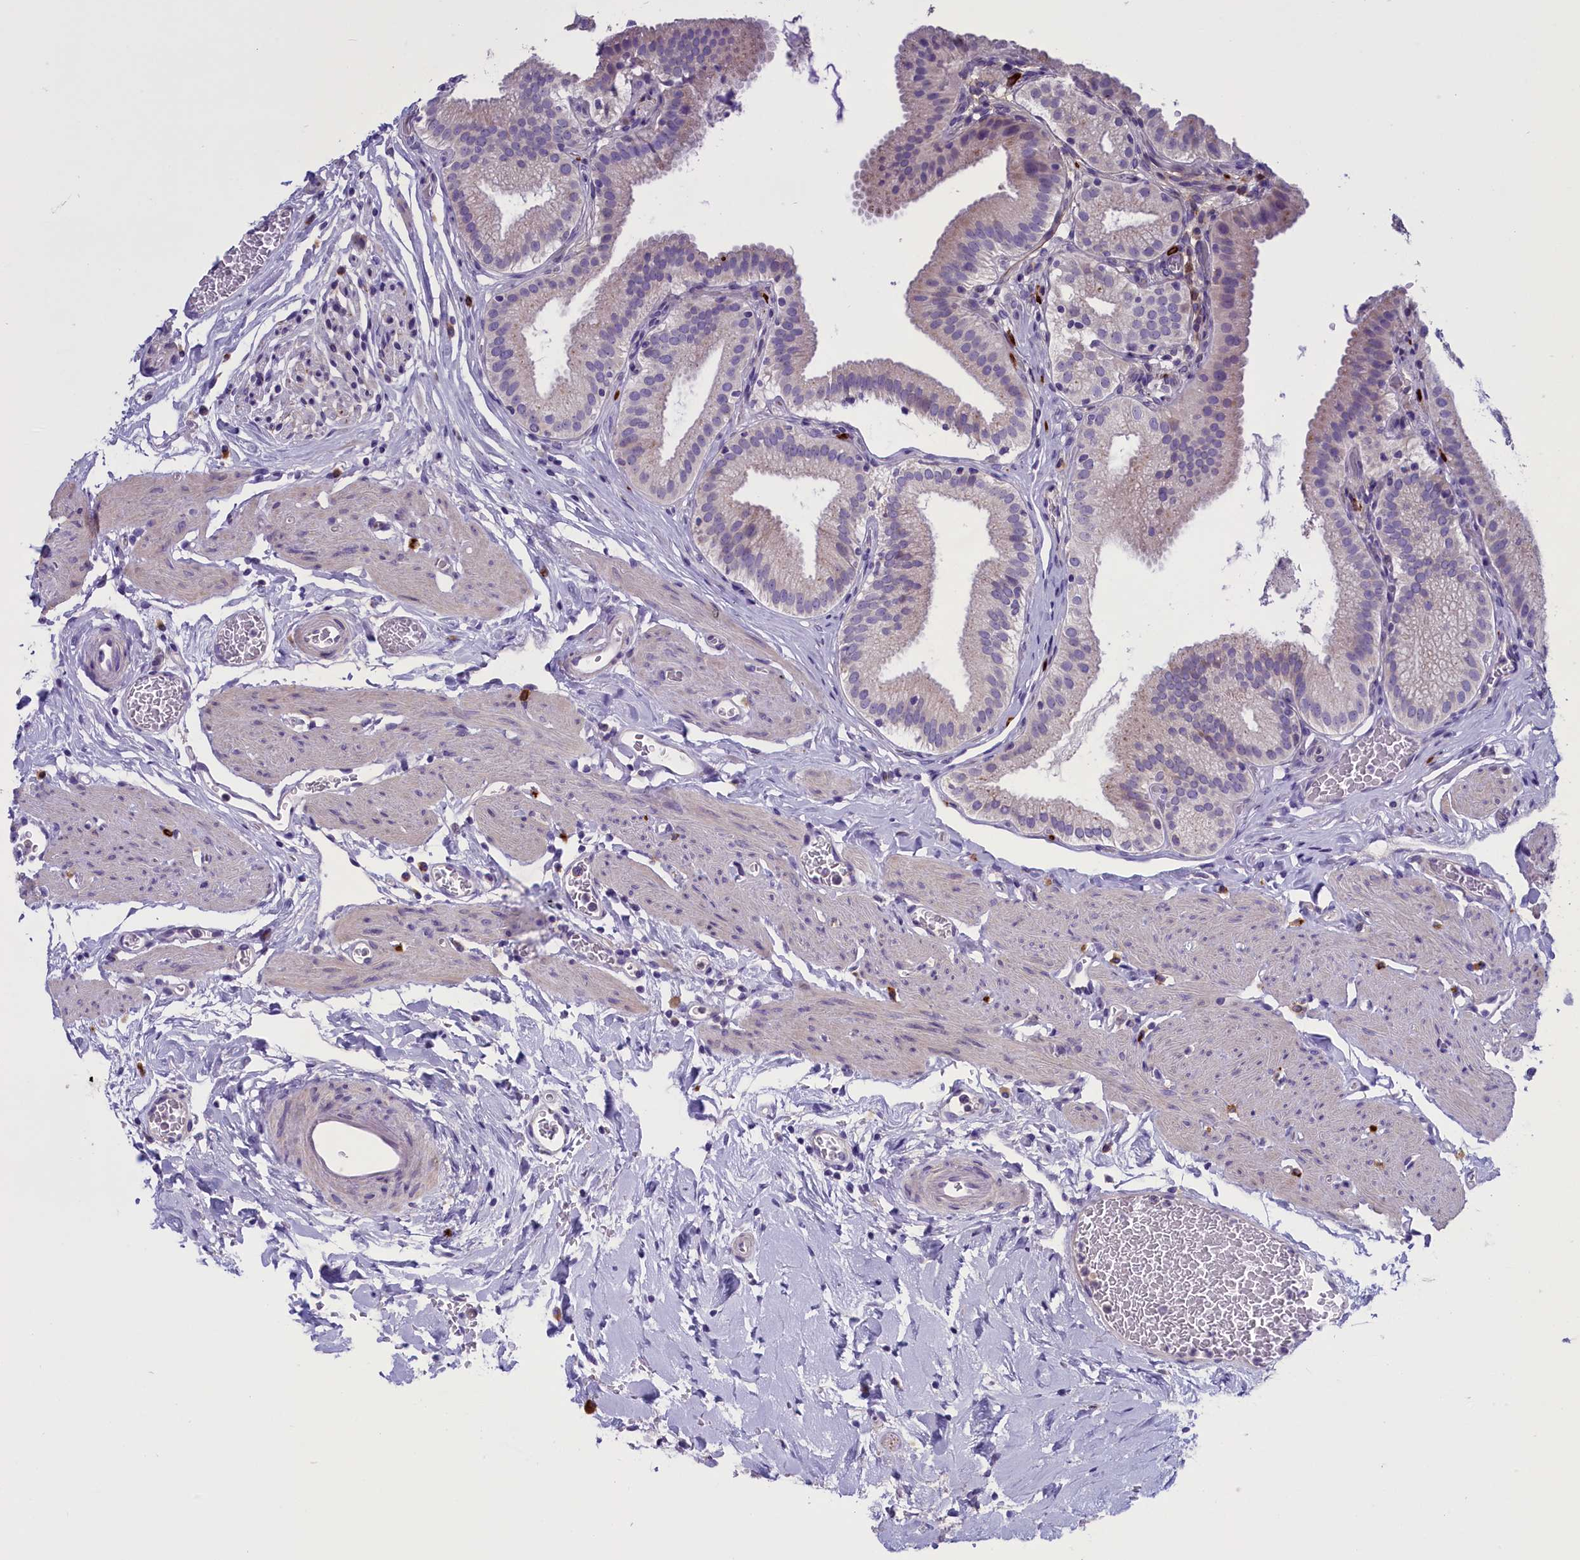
{"staining": {"intensity": "weak", "quantity": "<25%", "location": "cytoplasmic/membranous"}, "tissue": "gallbladder", "cell_type": "Glandular cells", "image_type": "normal", "snomed": [{"axis": "morphology", "description": "Normal tissue, NOS"}, {"axis": "topography", "description": "Gallbladder"}], "caption": "Gallbladder stained for a protein using IHC exhibits no staining glandular cells.", "gene": "ENPP6", "patient": {"sex": "male", "age": 54}}